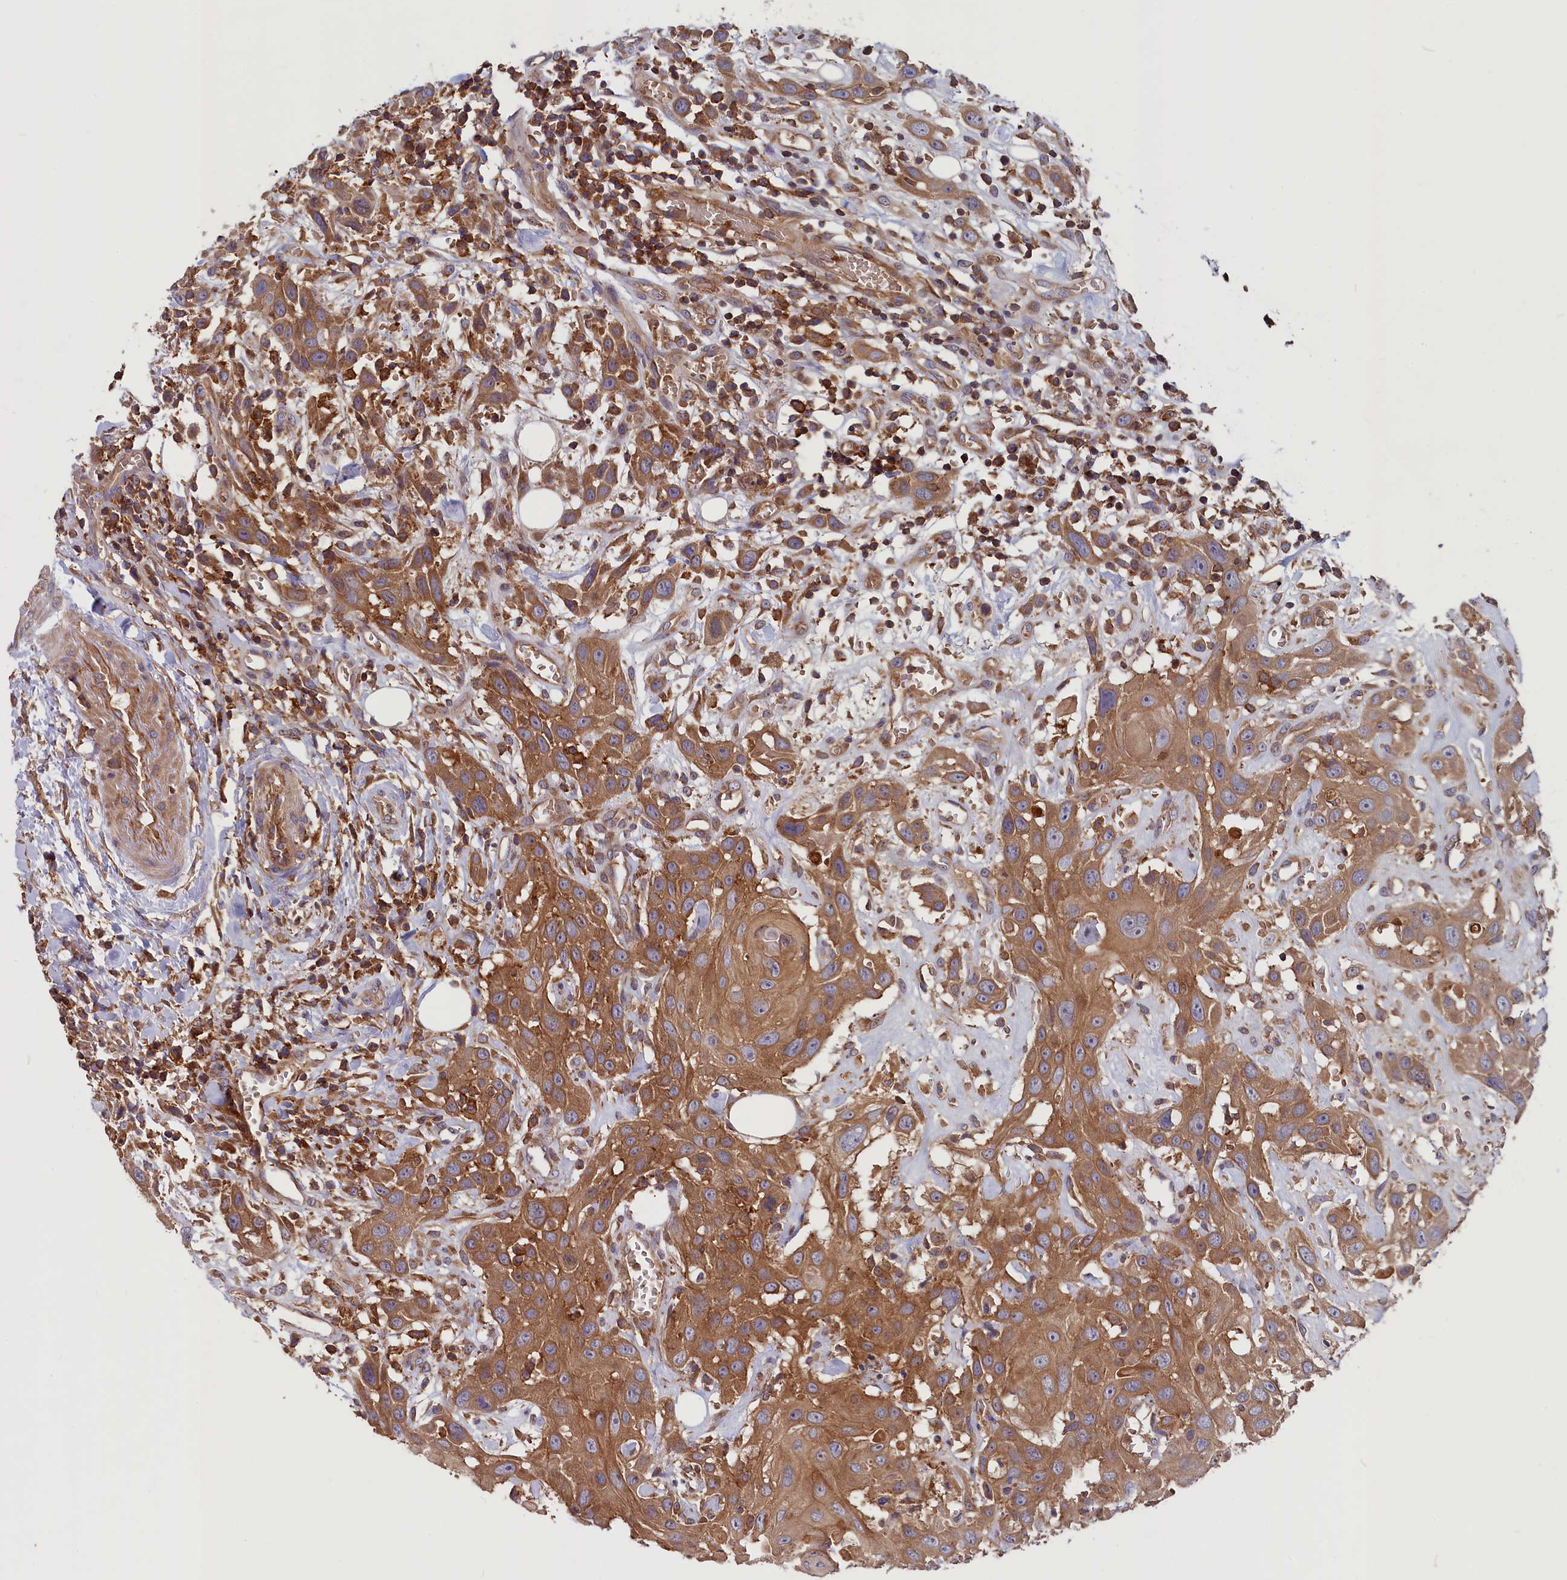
{"staining": {"intensity": "strong", "quantity": ">75%", "location": "cytoplasmic/membranous"}, "tissue": "head and neck cancer", "cell_type": "Tumor cells", "image_type": "cancer", "snomed": [{"axis": "morphology", "description": "Squamous cell carcinoma, NOS"}, {"axis": "topography", "description": "Head-Neck"}], "caption": "This is a micrograph of immunohistochemistry staining of head and neck cancer, which shows strong positivity in the cytoplasmic/membranous of tumor cells.", "gene": "MYO9B", "patient": {"sex": "male", "age": 81}}